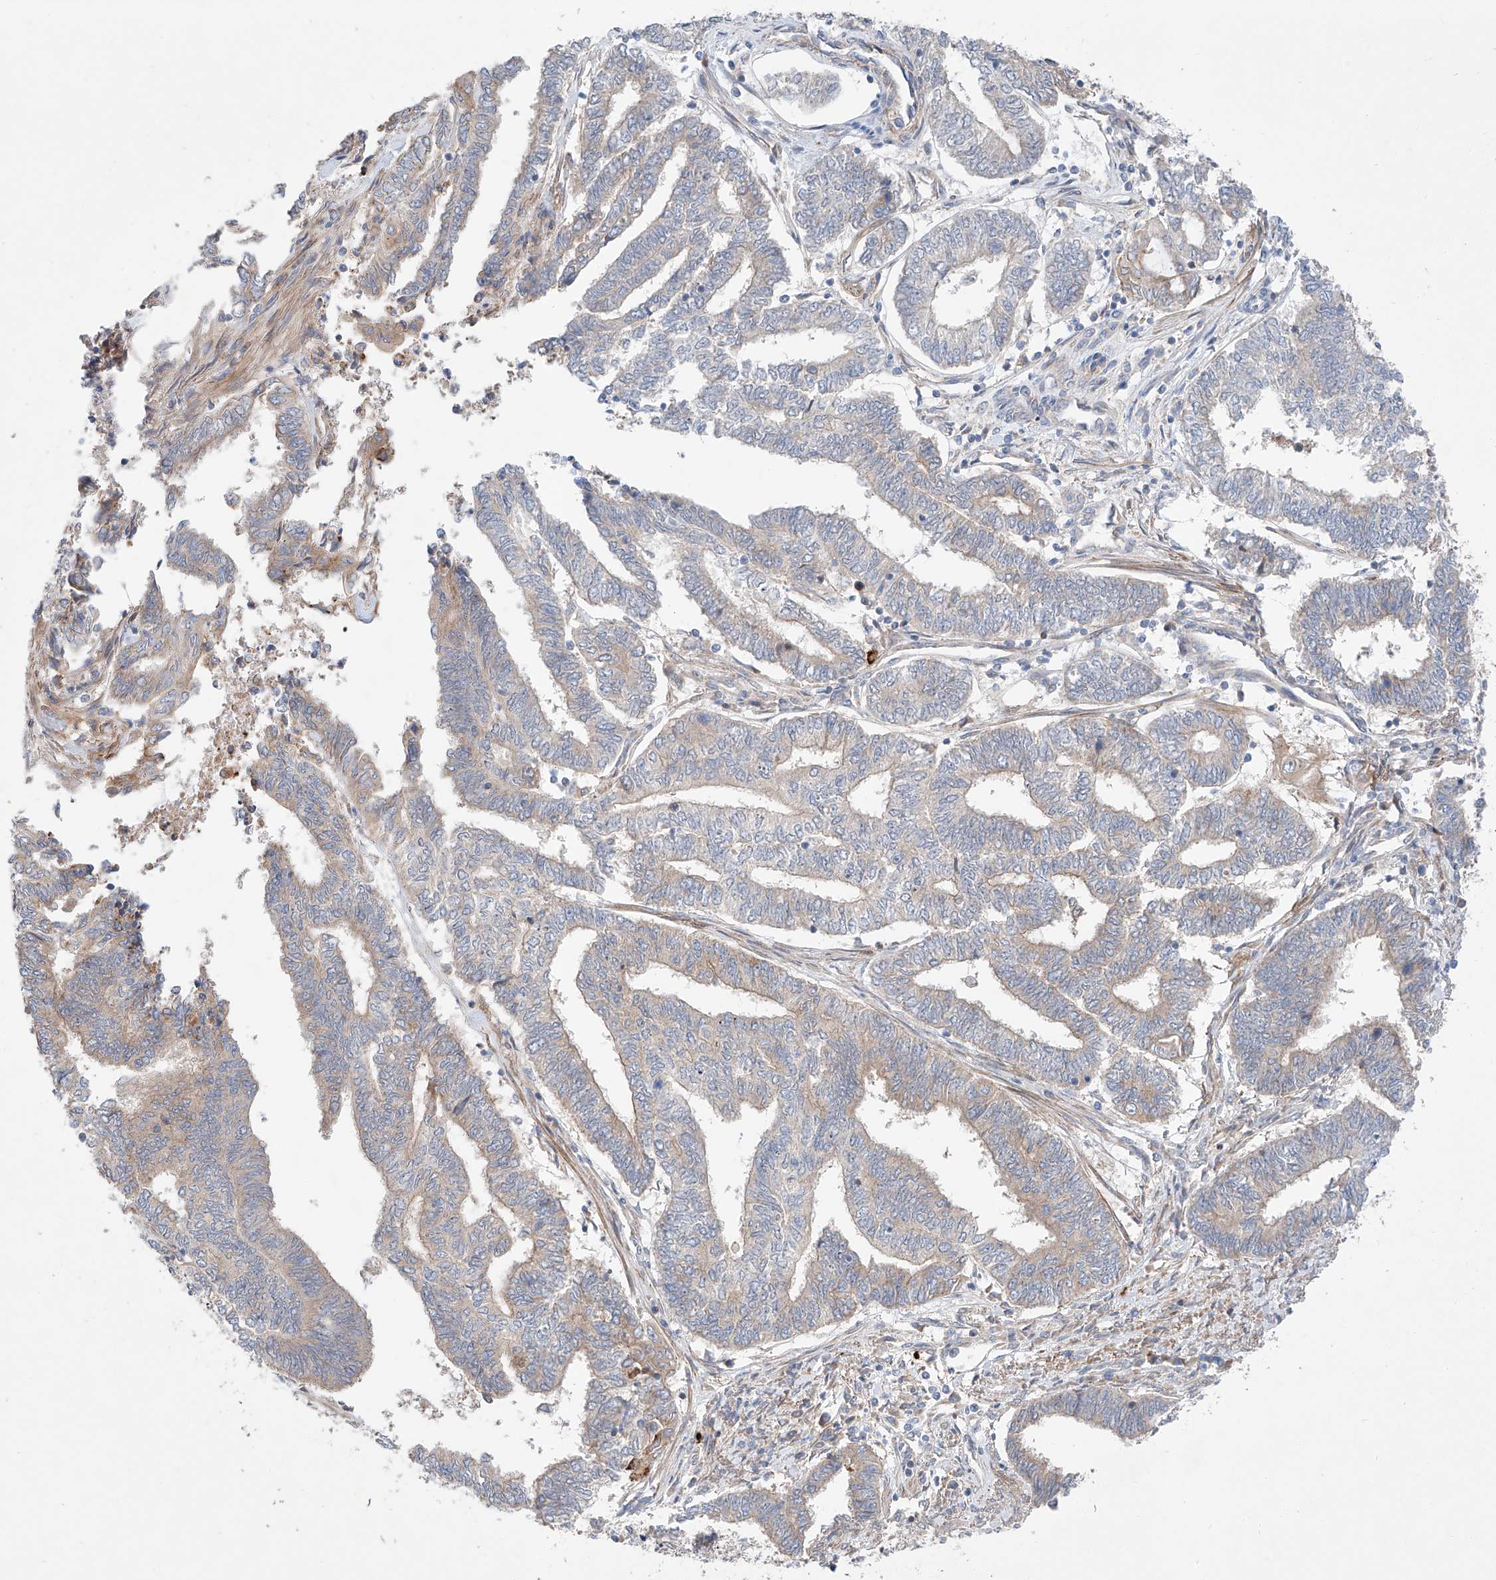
{"staining": {"intensity": "weak", "quantity": "<25%", "location": "cytoplasmic/membranous"}, "tissue": "endometrial cancer", "cell_type": "Tumor cells", "image_type": "cancer", "snomed": [{"axis": "morphology", "description": "Adenocarcinoma, NOS"}, {"axis": "topography", "description": "Uterus"}, {"axis": "topography", "description": "Endometrium"}], "caption": "Human endometrial cancer (adenocarcinoma) stained for a protein using immunohistochemistry displays no staining in tumor cells.", "gene": "MINDY4", "patient": {"sex": "female", "age": 70}}